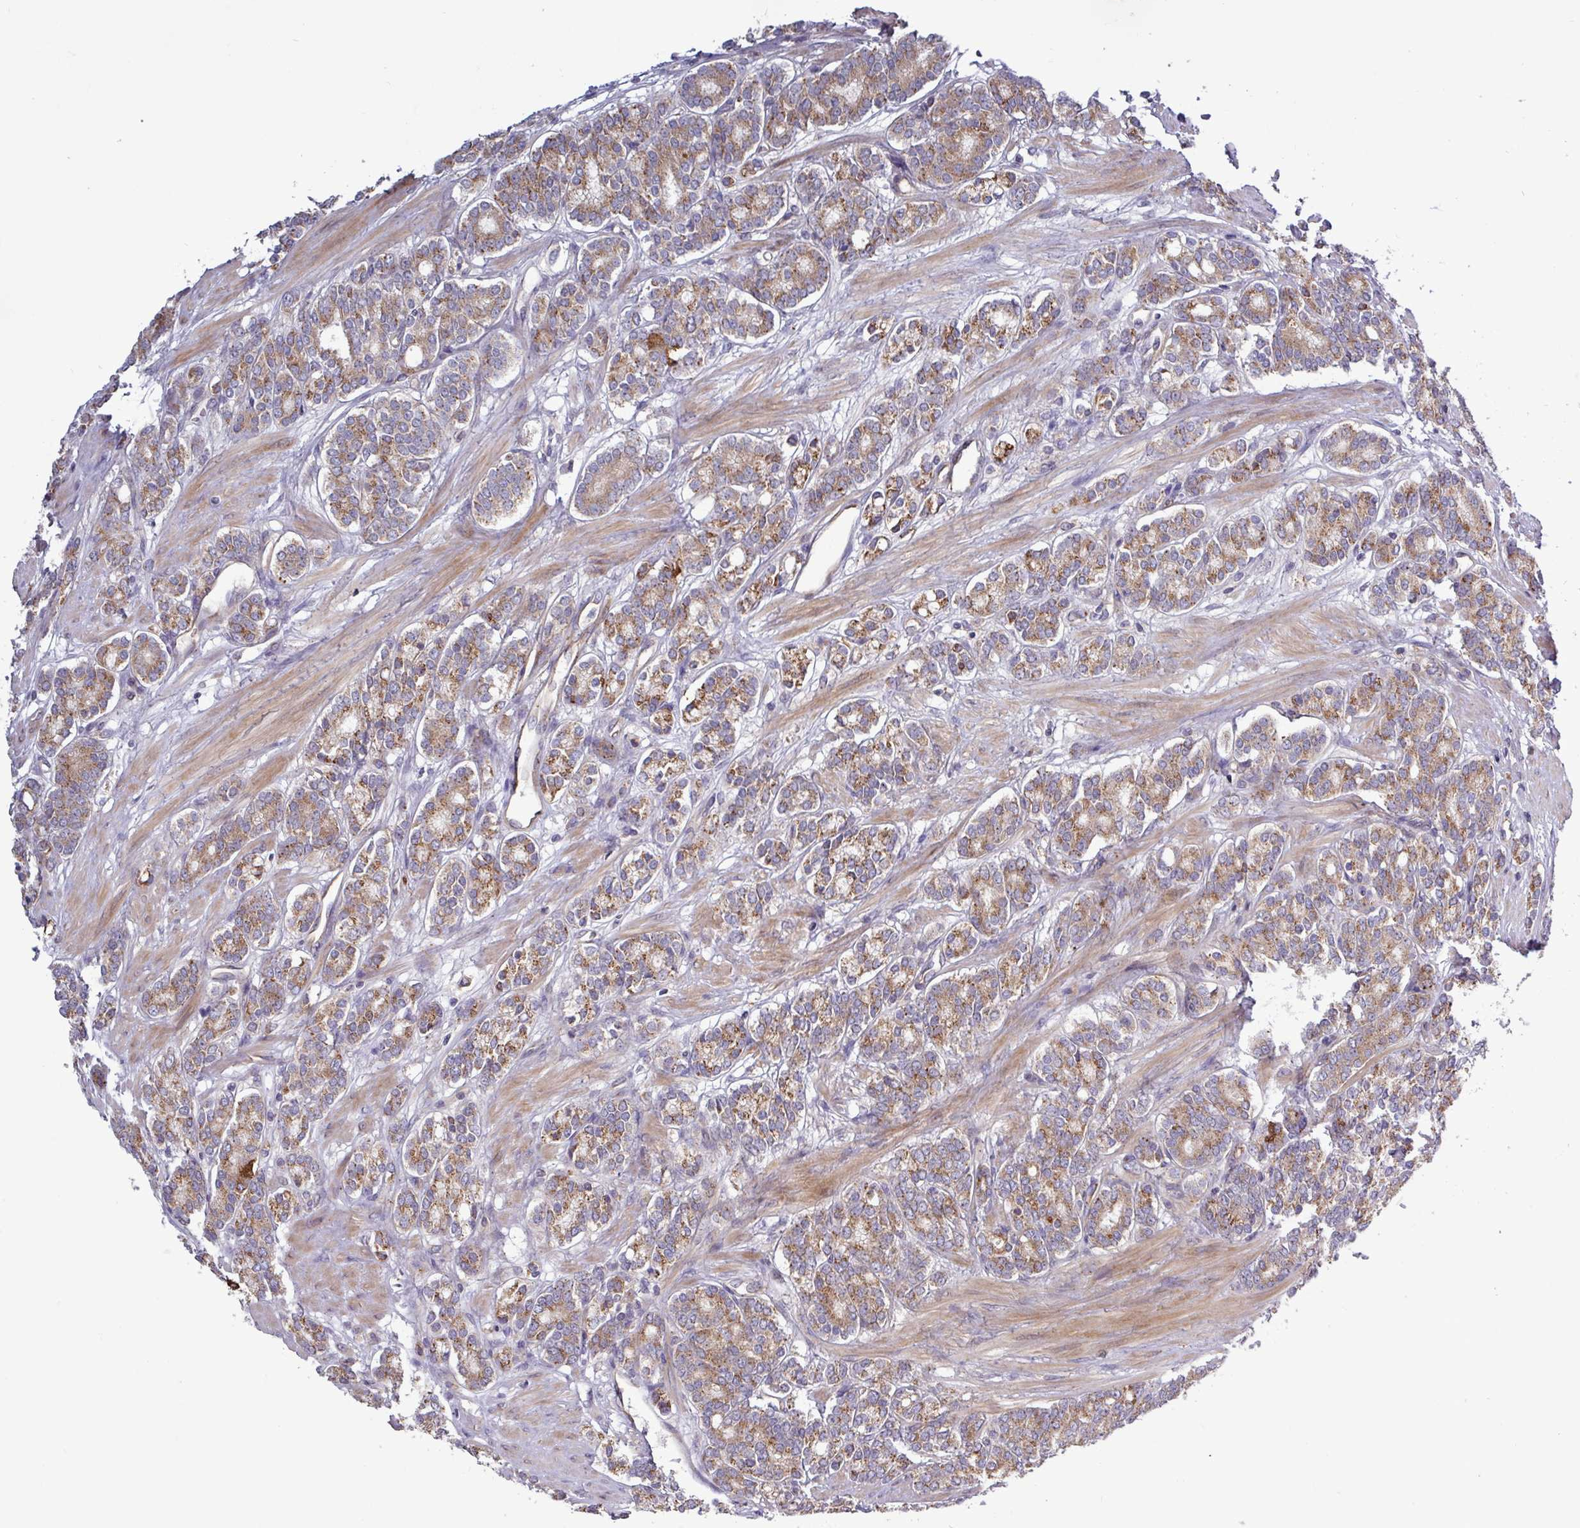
{"staining": {"intensity": "moderate", "quantity": "25%-75%", "location": "cytoplasmic/membranous"}, "tissue": "prostate cancer", "cell_type": "Tumor cells", "image_type": "cancer", "snomed": [{"axis": "morphology", "description": "Adenocarcinoma, High grade"}, {"axis": "topography", "description": "Prostate"}], "caption": "Prostate cancer was stained to show a protein in brown. There is medium levels of moderate cytoplasmic/membranous positivity in about 25%-75% of tumor cells.", "gene": "PLIN2", "patient": {"sex": "male", "age": 62}}